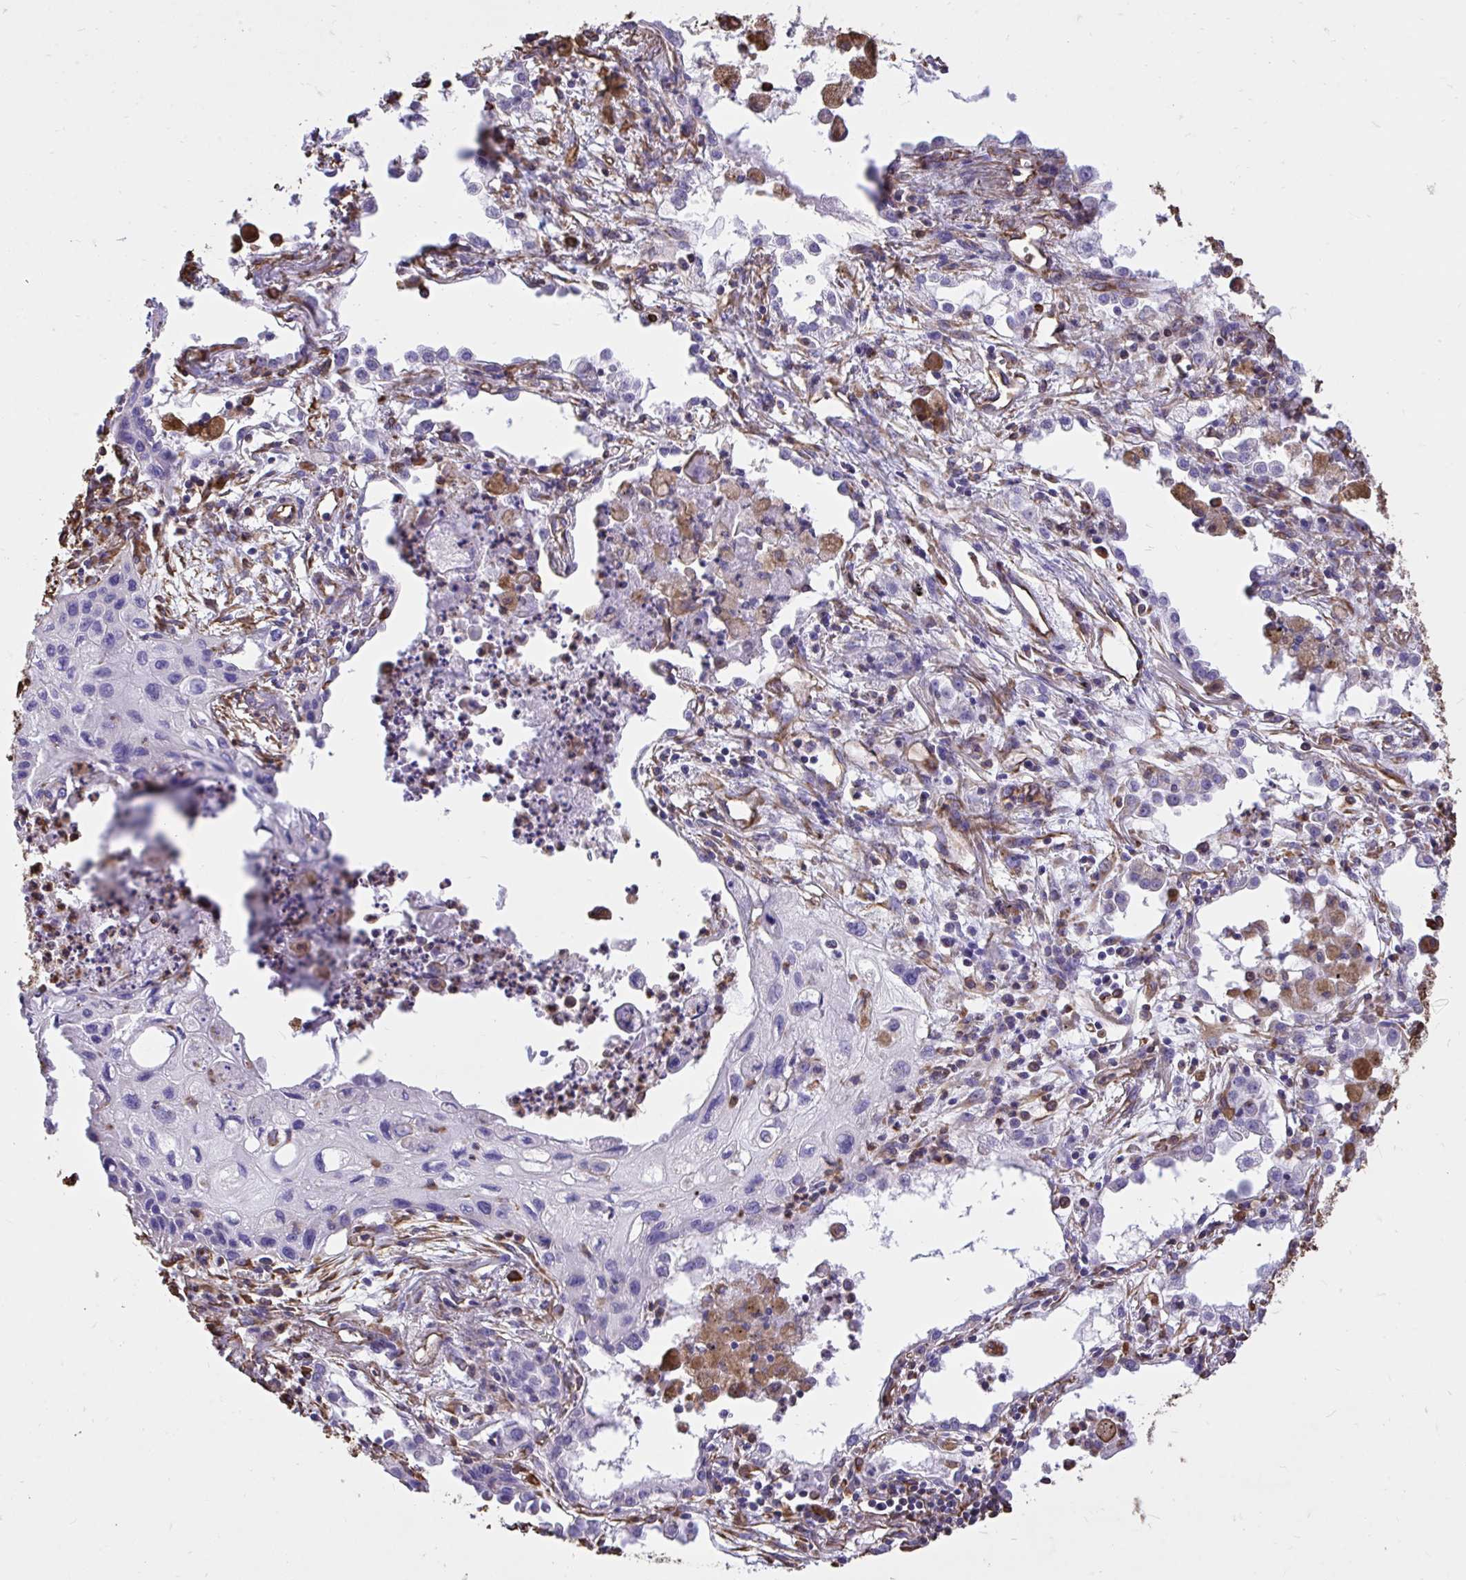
{"staining": {"intensity": "negative", "quantity": "none", "location": "none"}, "tissue": "lung cancer", "cell_type": "Tumor cells", "image_type": "cancer", "snomed": [{"axis": "morphology", "description": "Squamous cell carcinoma, NOS"}, {"axis": "topography", "description": "Lung"}], "caption": "A photomicrograph of lung cancer stained for a protein exhibits no brown staining in tumor cells.", "gene": "RNF103", "patient": {"sex": "male", "age": 71}}